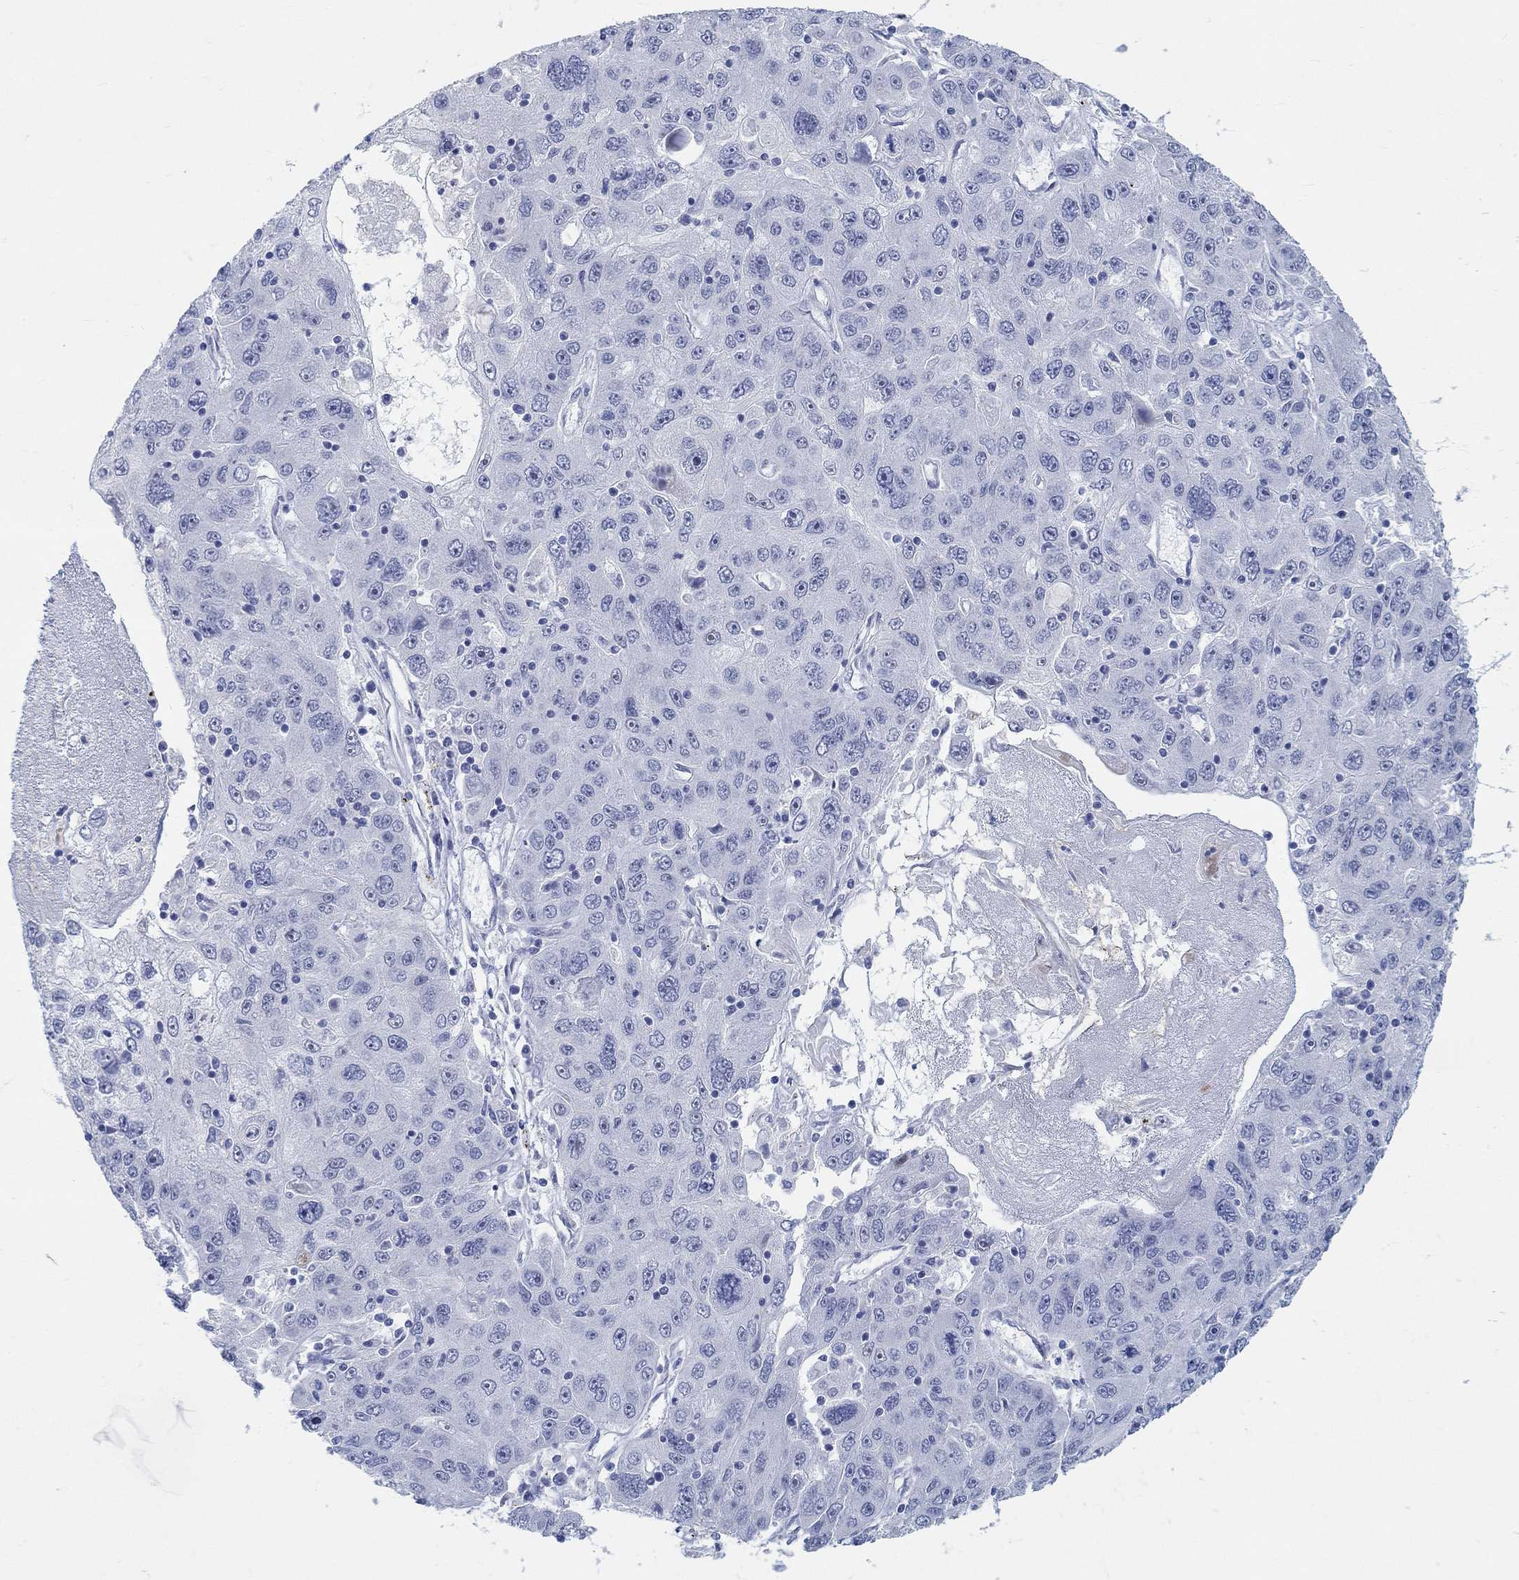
{"staining": {"intensity": "negative", "quantity": "none", "location": "none"}, "tissue": "stomach cancer", "cell_type": "Tumor cells", "image_type": "cancer", "snomed": [{"axis": "morphology", "description": "Adenocarcinoma, NOS"}, {"axis": "topography", "description": "Stomach"}], "caption": "Stomach cancer (adenocarcinoma) was stained to show a protein in brown. There is no significant expression in tumor cells.", "gene": "GRIA3", "patient": {"sex": "male", "age": 56}}